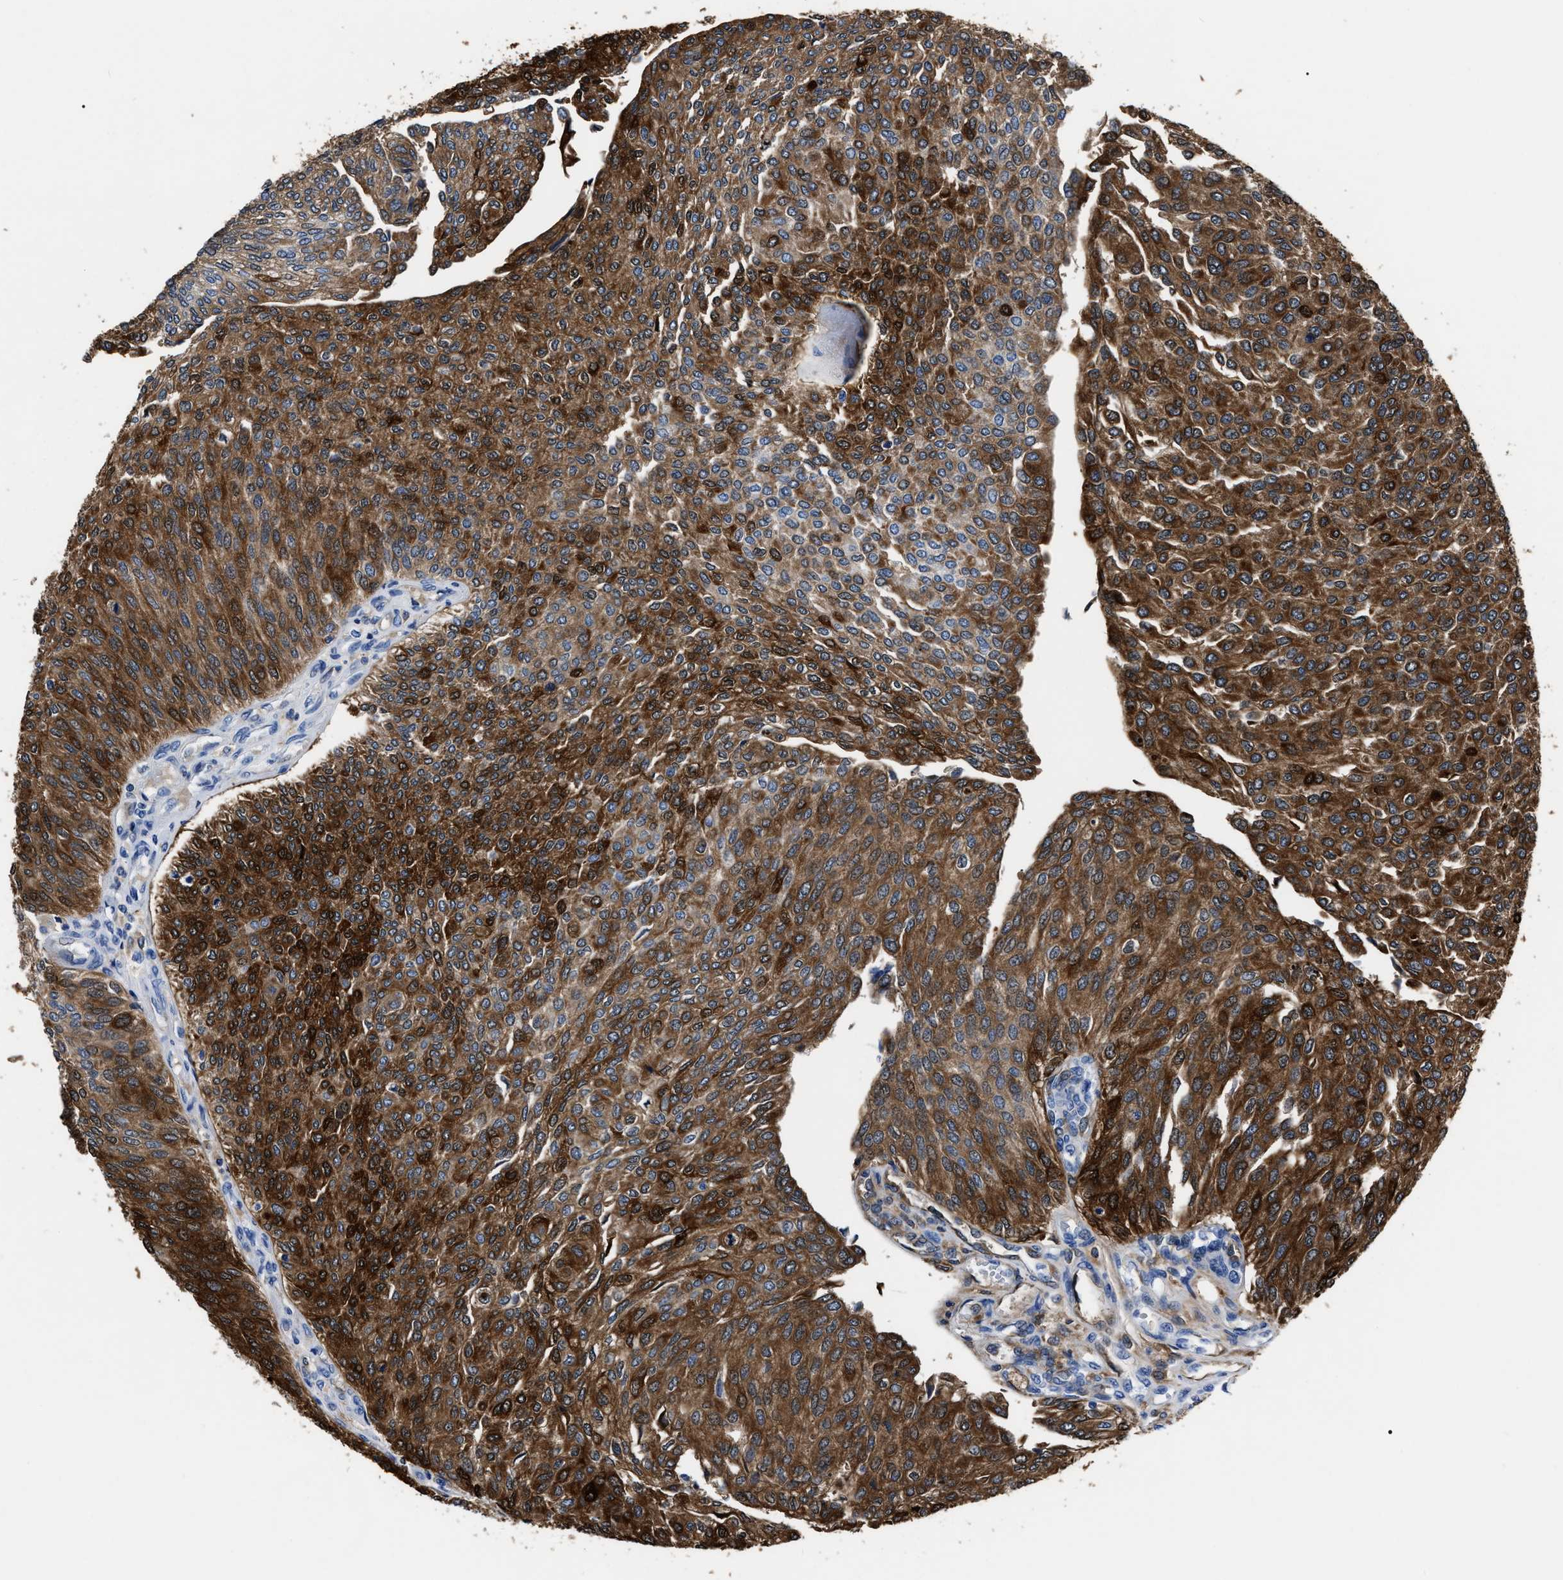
{"staining": {"intensity": "strong", "quantity": ">75%", "location": "cytoplasmic/membranous"}, "tissue": "urothelial cancer", "cell_type": "Tumor cells", "image_type": "cancer", "snomed": [{"axis": "morphology", "description": "Urothelial carcinoma, Low grade"}, {"axis": "topography", "description": "Urinary bladder"}], "caption": "Brown immunohistochemical staining in human urothelial carcinoma (low-grade) demonstrates strong cytoplasmic/membranous staining in approximately >75% of tumor cells. (Brightfield microscopy of DAB IHC at high magnification).", "gene": "MOV10L1", "patient": {"sex": "female", "age": 79}}